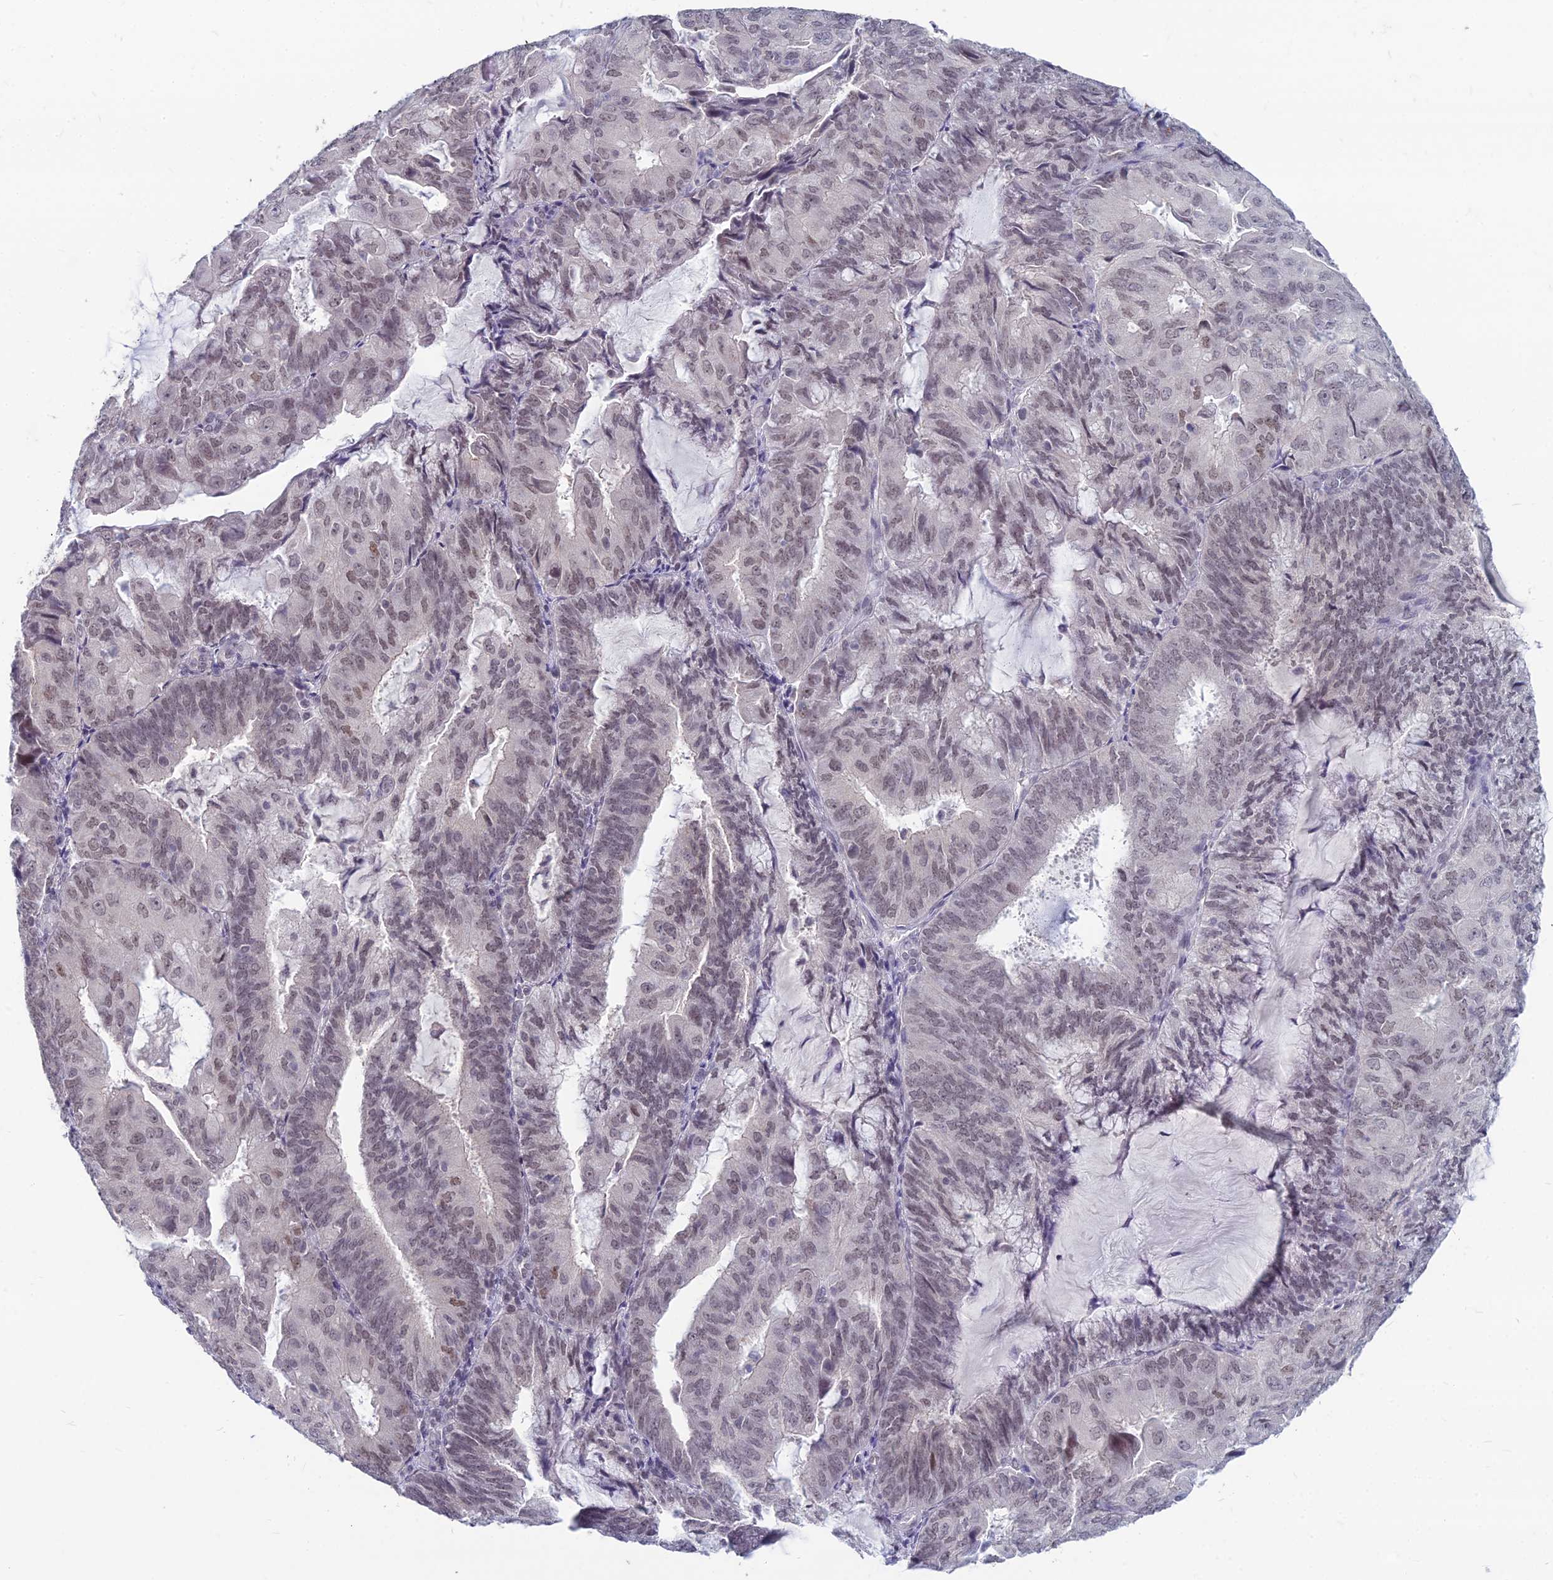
{"staining": {"intensity": "weak", "quantity": "25%-75%", "location": "nuclear"}, "tissue": "endometrial cancer", "cell_type": "Tumor cells", "image_type": "cancer", "snomed": [{"axis": "morphology", "description": "Adenocarcinoma, NOS"}, {"axis": "topography", "description": "Endometrium"}], "caption": "Approximately 25%-75% of tumor cells in endometrial adenocarcinoma exhibit weak nuclear protein positivity as visualized by brown immunohistochemical staining.", "gene": "KAT7", "patient": {"sex": "female", "age": 81}}